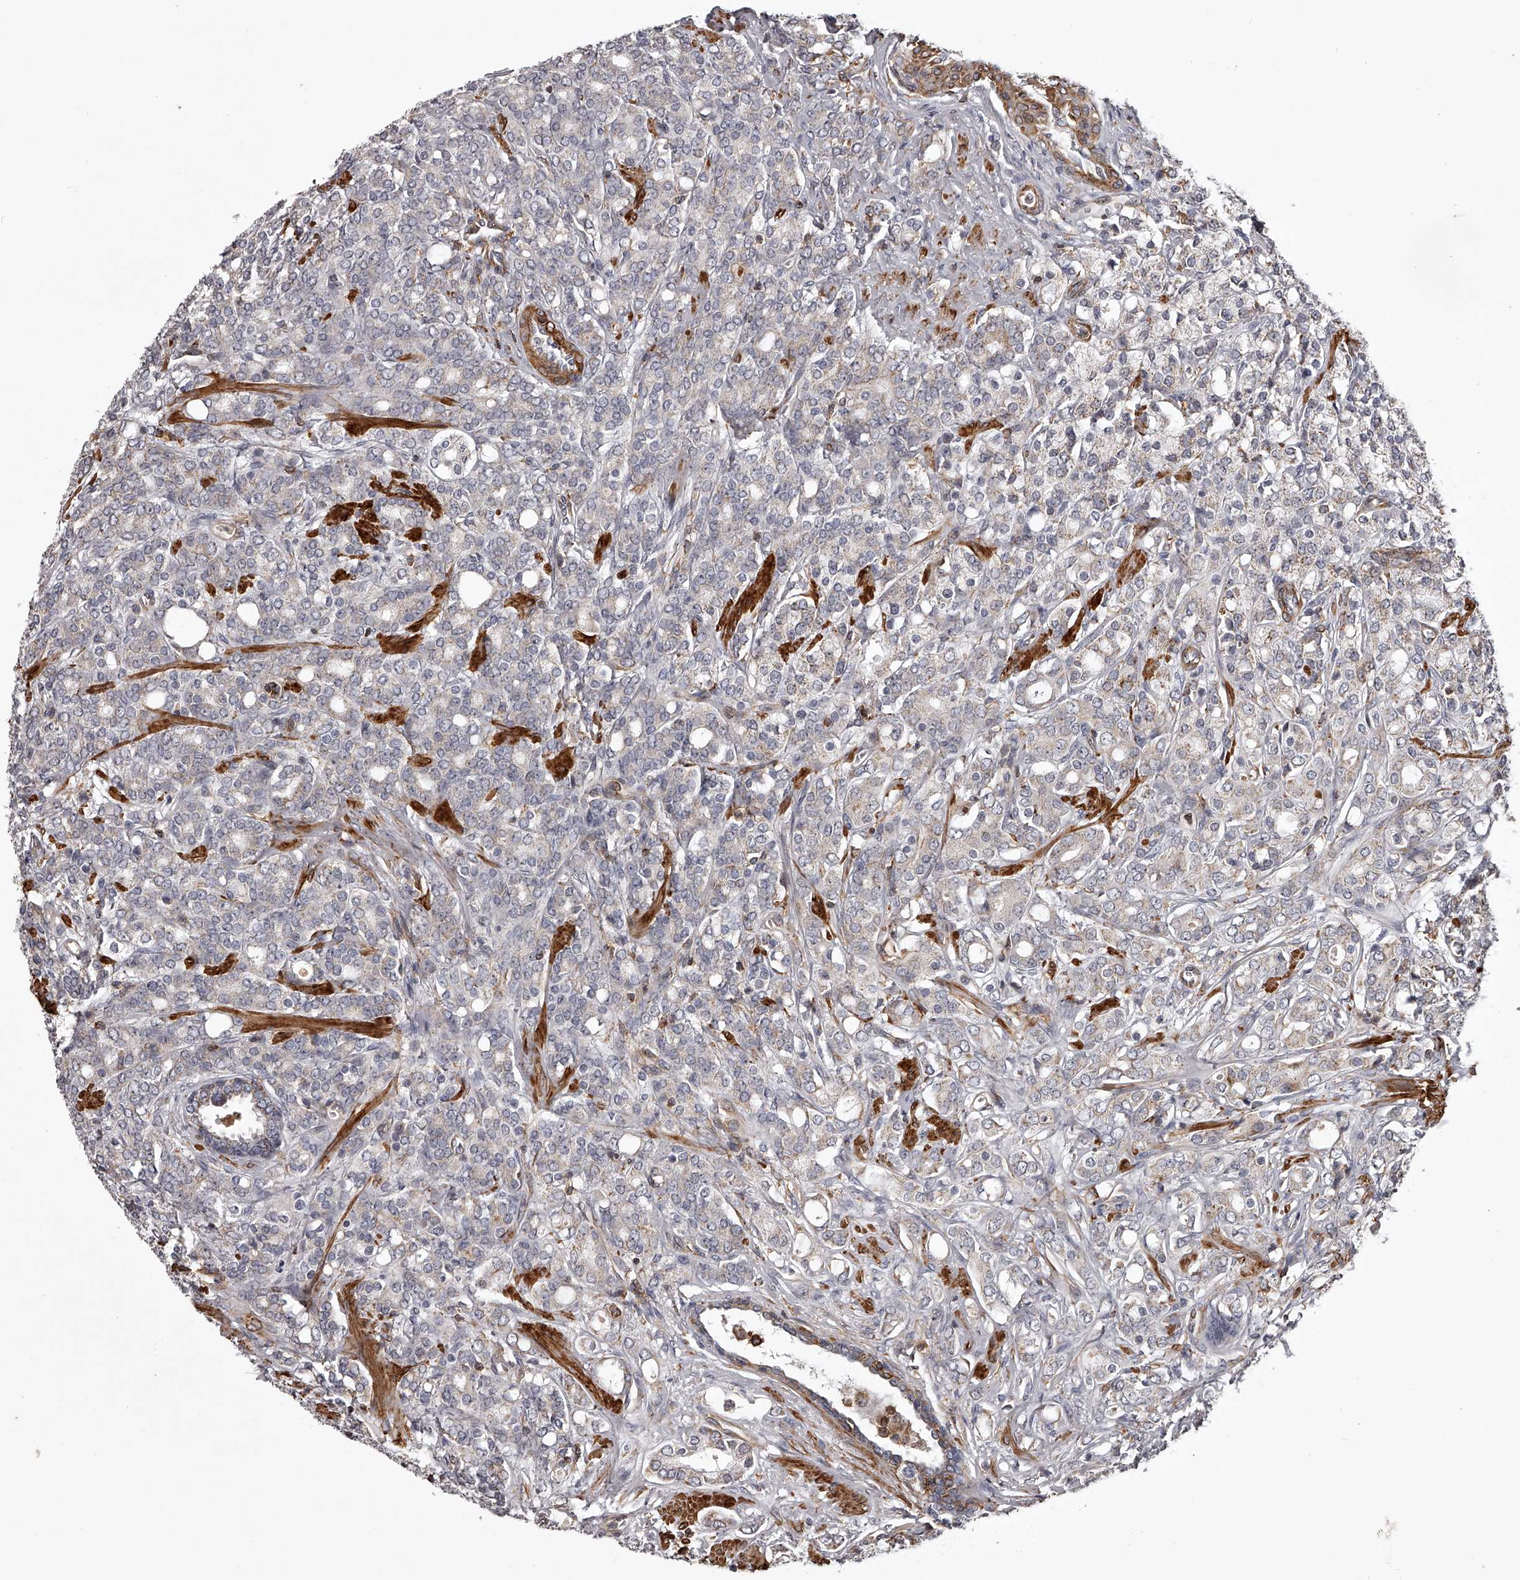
{"staining": {"intensity": "negative", "quantity": "none", "location": "none"}, "tissue": "prostate cancer", "cell_type": "Tumor cells", "image_type": "cancer", "snomed": [{"axis": "morphology", "description": "Adenocarcinoma, High grade"}, {"axis": "topography", "description": "Prostate"}], "caption": "A high-resolution image shows immunohistochemistry staining of prostate cancer, which shows no significant staining in tumor cells.", "gene": "RRP36", "patient": {"sex": "male", "age": 62}}